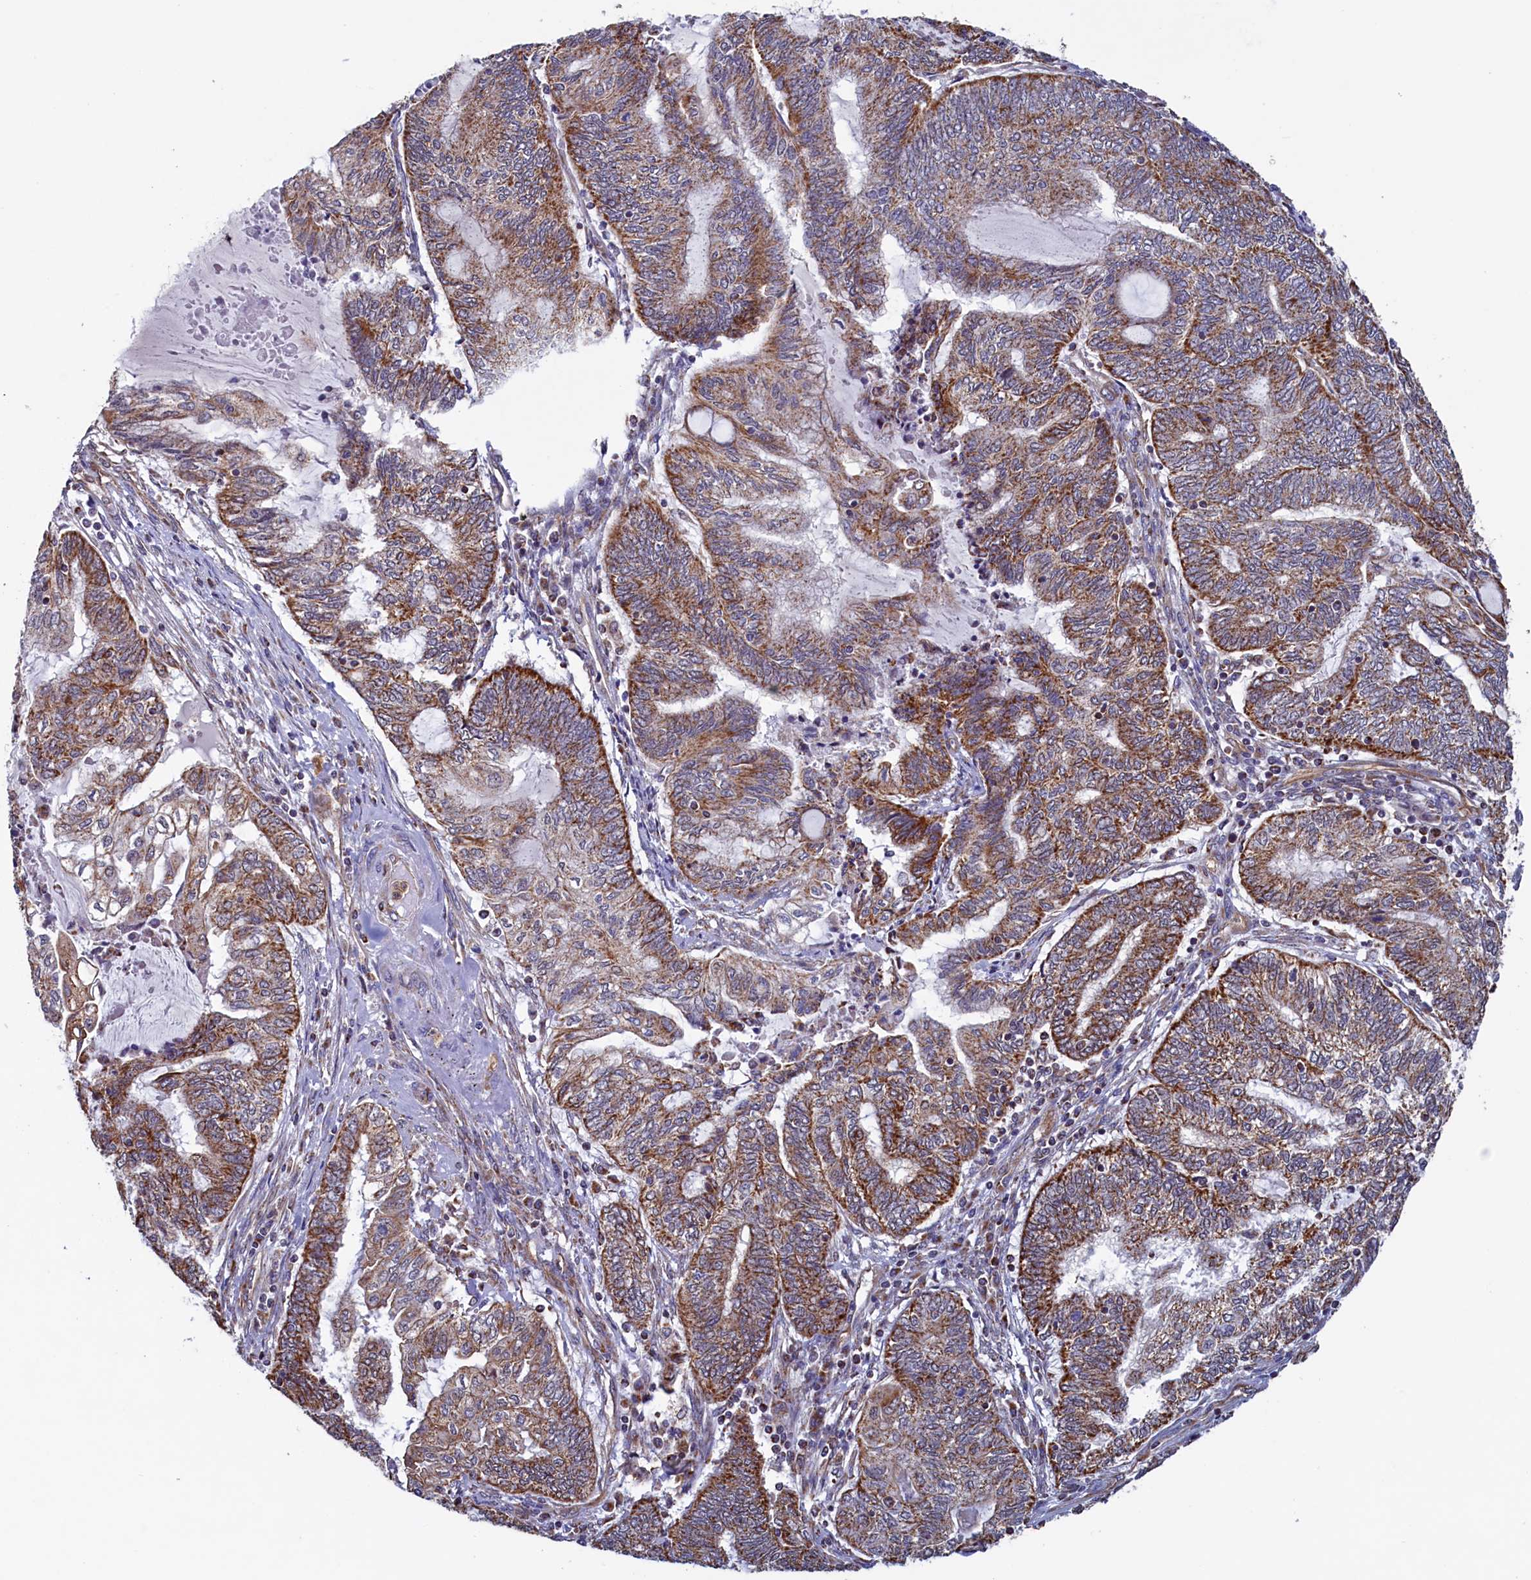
{"staining": {"intensity": "strong", "quantity": ">75%", "location": "cytoplasmic/membranous"}, "tissue": "endometrial cancer", "cell_type": "Tumor cells", "image_type": "cancer", "snomed": [{"axis": "morphology", "description": "Adenocarcinoma, NOS"}, {"axis": "topography", "description": "Uterus"}, {"axis": "topography", "description": "Endometrium"}], "caption": "There is high levels of strong cytoplasmic/membranous expression in tumor cells of endometrial cancer, as demonstrated by immunohistochemical staining (brown color).", "gene": "UBE3B", "patient": {"sex": "female", "age": 70}}